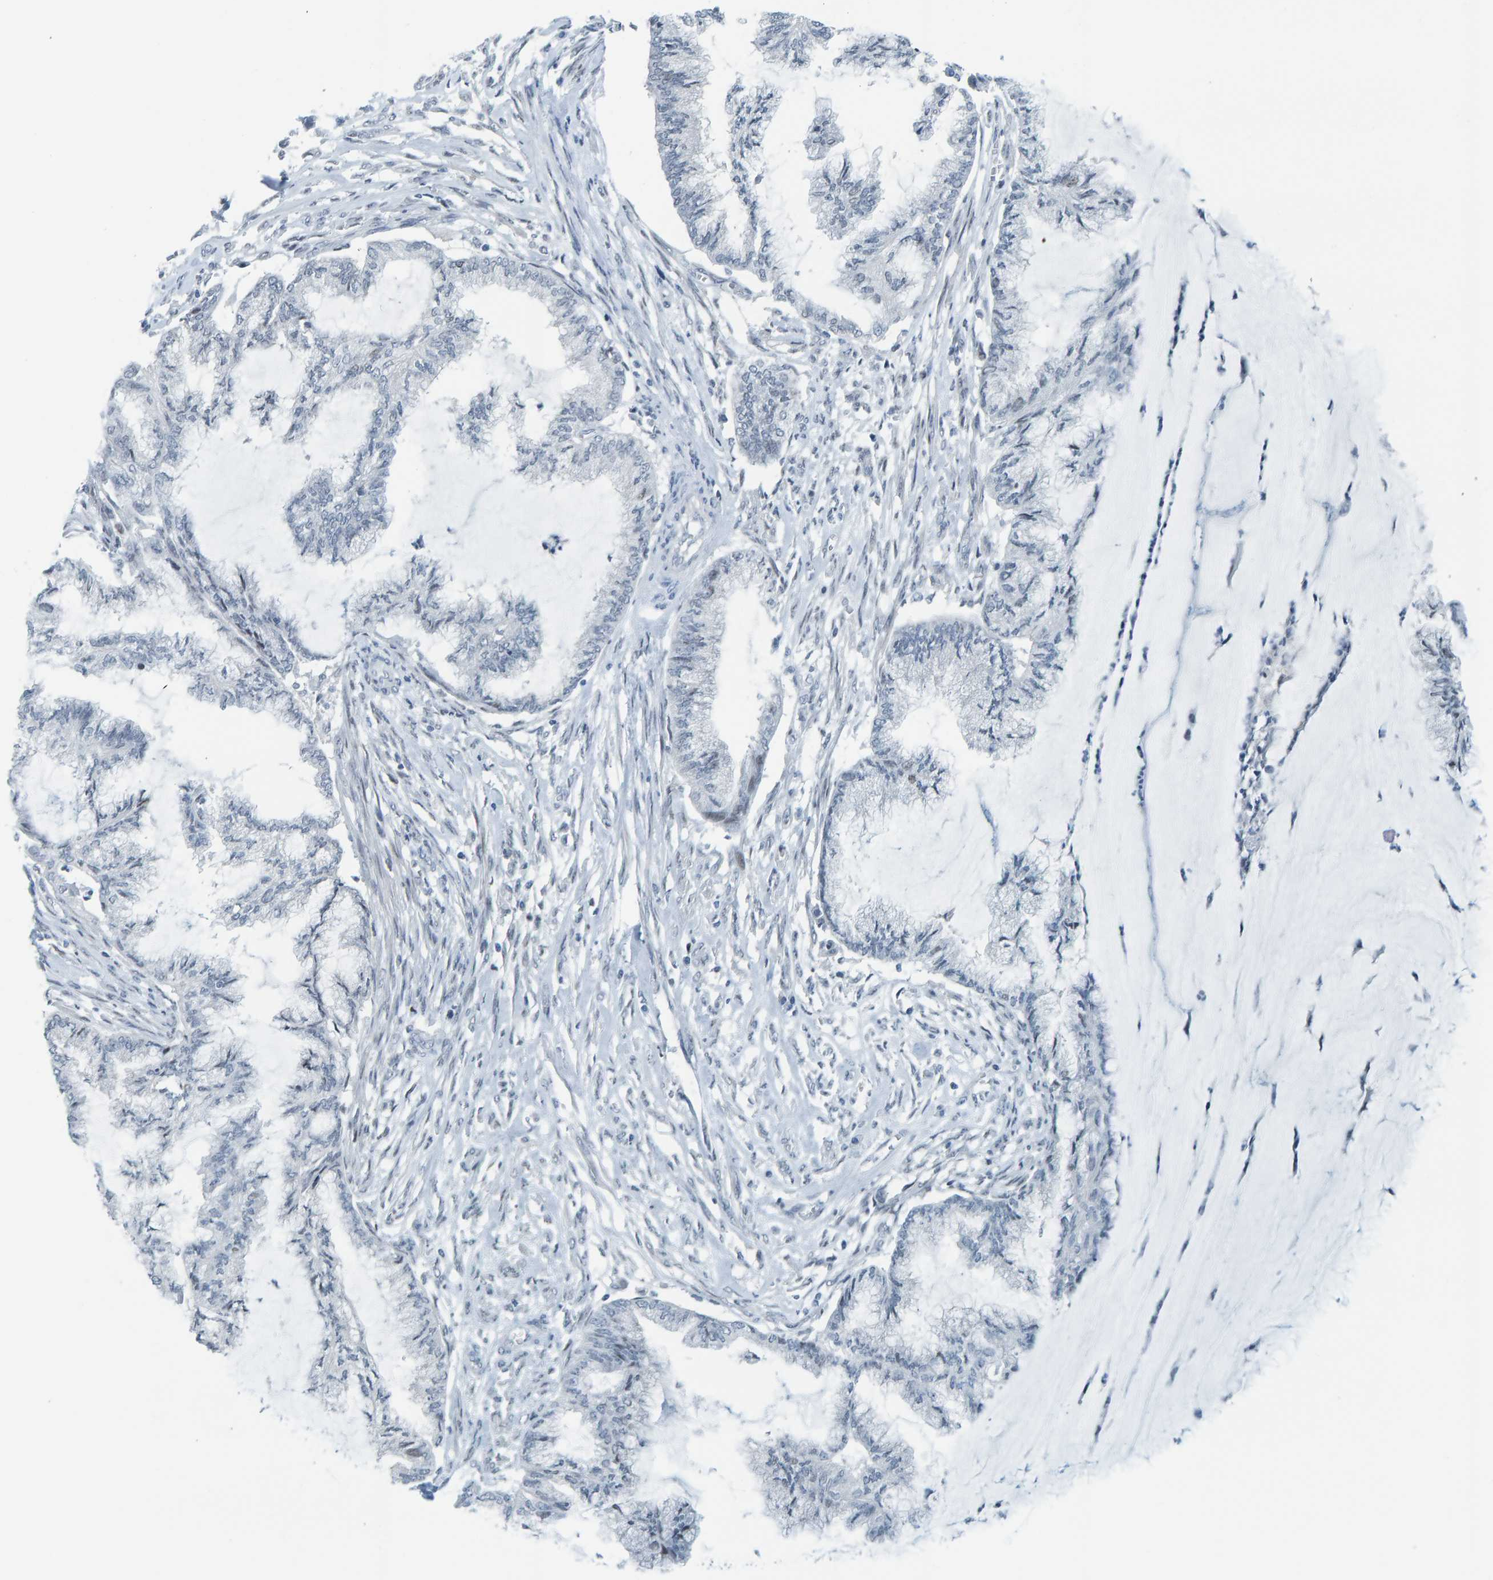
{"staining": {"intensity": "negative", "quantity": "none", "location": "none"}, "tissue": "endometrial cancer", "cell_type": "Tumor cells", "image_type": "cancer", "snomed": [{"axis": "morphology", "description": "Adenocarcinoma, NOS"}, {"axis": "topography", "description": "Endometrium"}], "caption": "Immunohistochemical staining of adenocarcinoma (endometrial) shows no significant staining in tumor cells. (Brightfield microscopy of DAB (3,3'-diaminobenzidine) IHC at high magnification).", "gene": "CNP", "patient": {"sex": "female", "age": 86}}